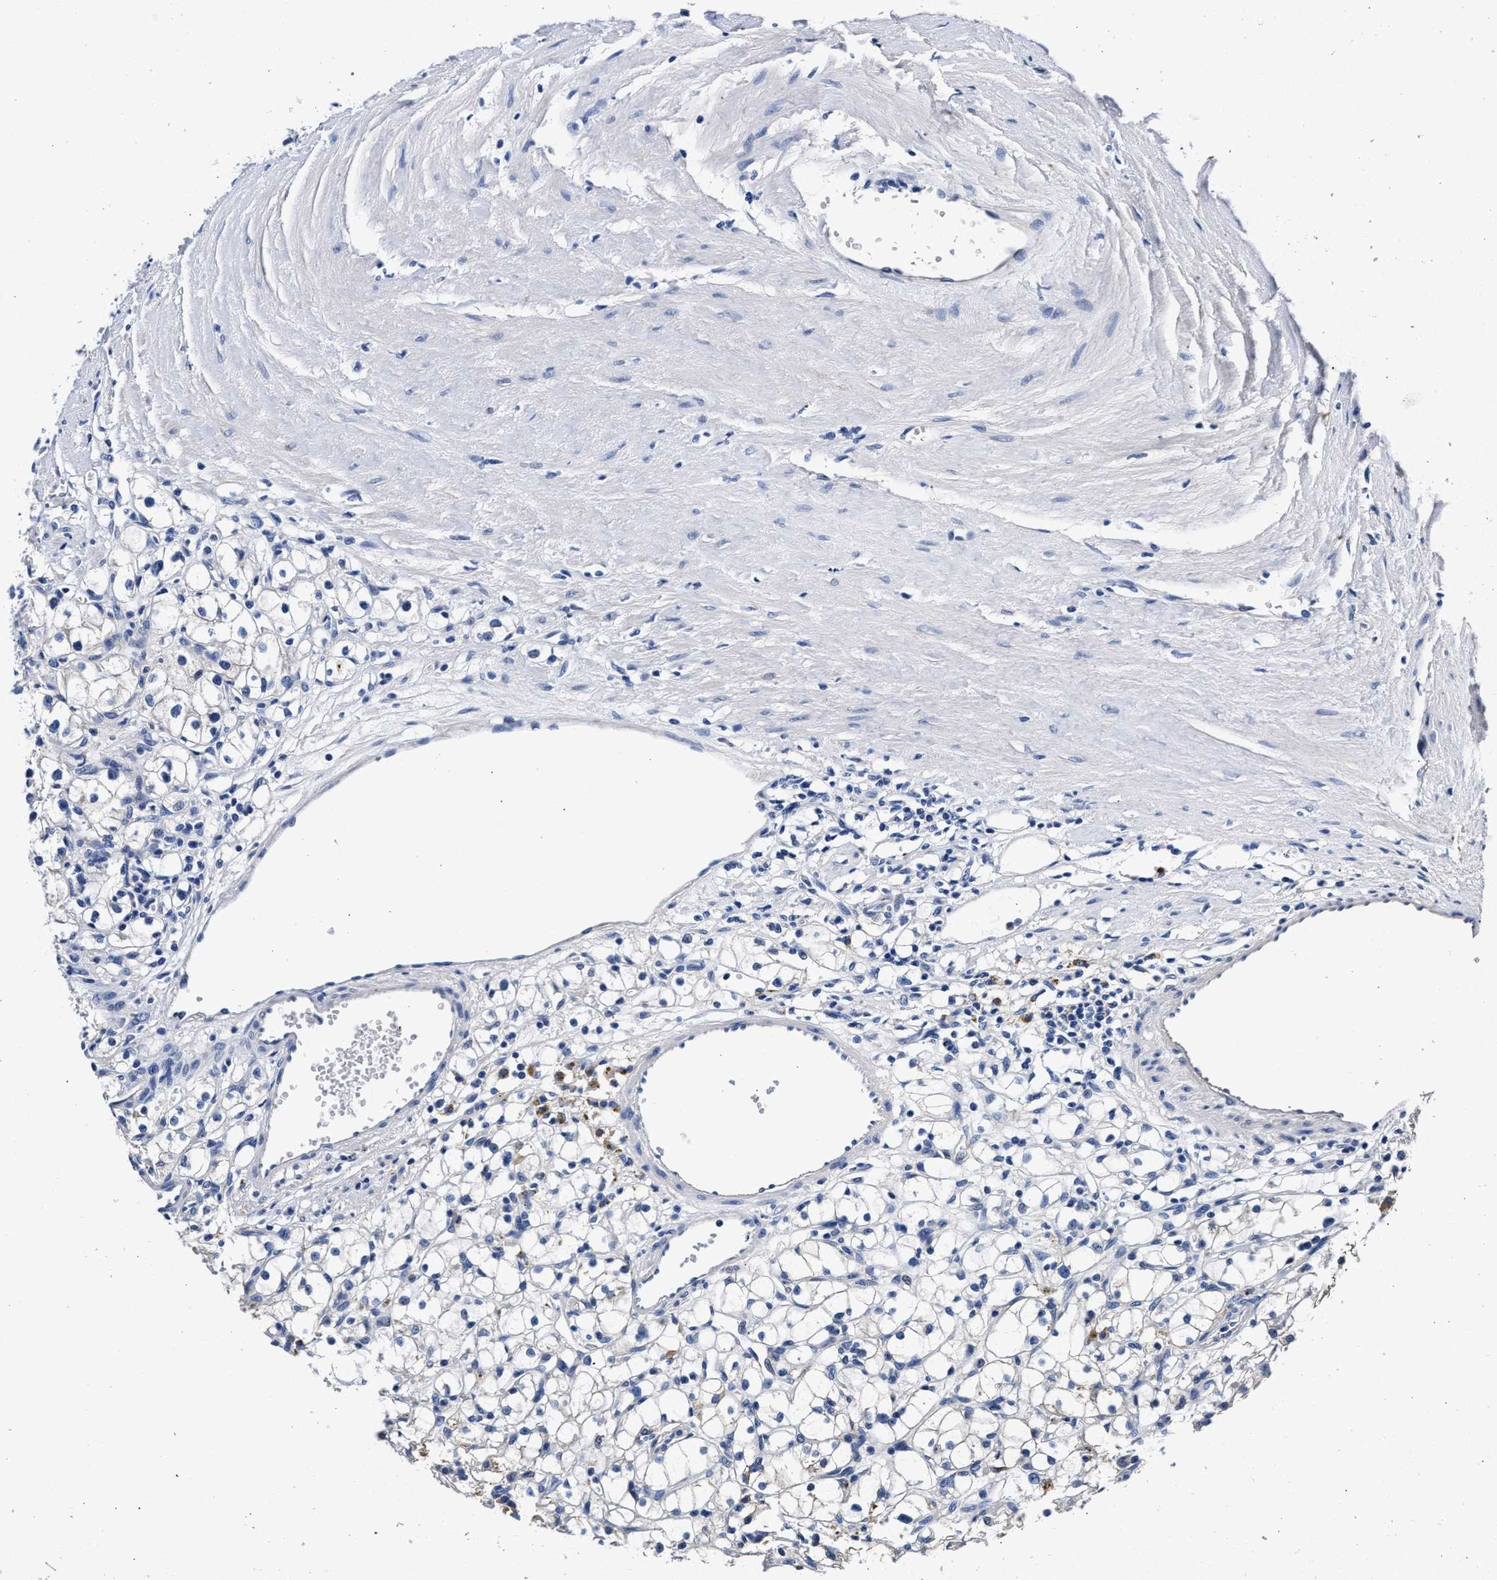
{"staining": {"intensity": "negative", "quantity": "none", "location": "none"}, "tissue": "renal cancer", "cell_type": "Tumor cells", "image_type": "cancer", "snomed": [{"axis": "morphology", "description": "Adenocarcinoma, NOS"}, {"axis": "topography", "description": "Kidney"}], "caption": "Tumor cells are negative for brown protein staining in renal cancer.", "gene": "GSTM1", "patient": {"sex": "male", "age": 56}}